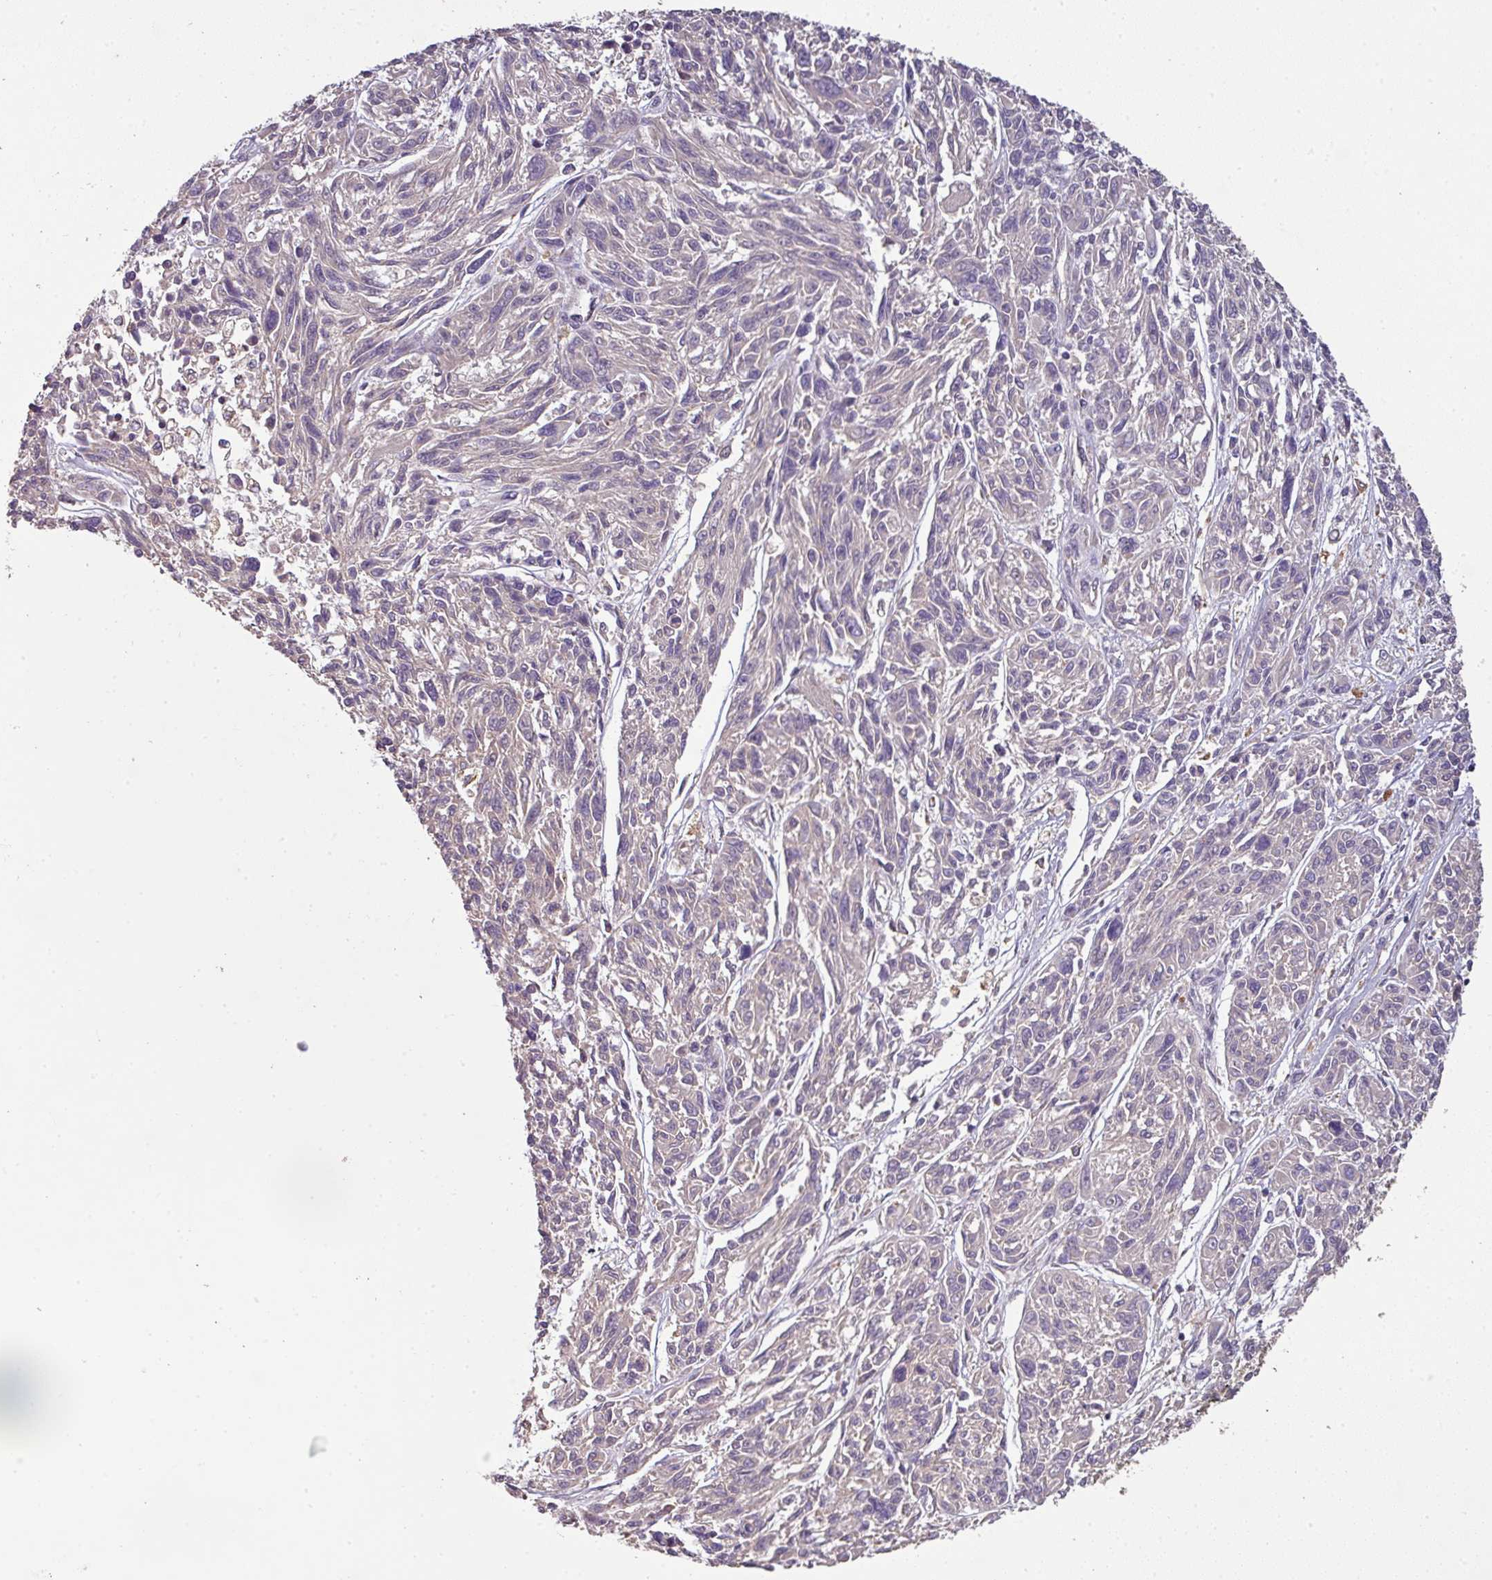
{"staining": {"intensity": "negative", "quantity": "none", "location": "none"}, "tissue": "melanoma", "cell_type": "Tumor cells", "image_type": "cancer", "snomed": [{"axis": "morphology", "description": "Malignant melanoma, NOS"}, {"axis": "topography", "description": "Skin"}], "caption": "This is a micrograph of immunohistochemistry staining of melanoma, which shows no positivity in tumor cells.", "gene": "SPCS3", "patient": {"sex": "male", "age": 53}}